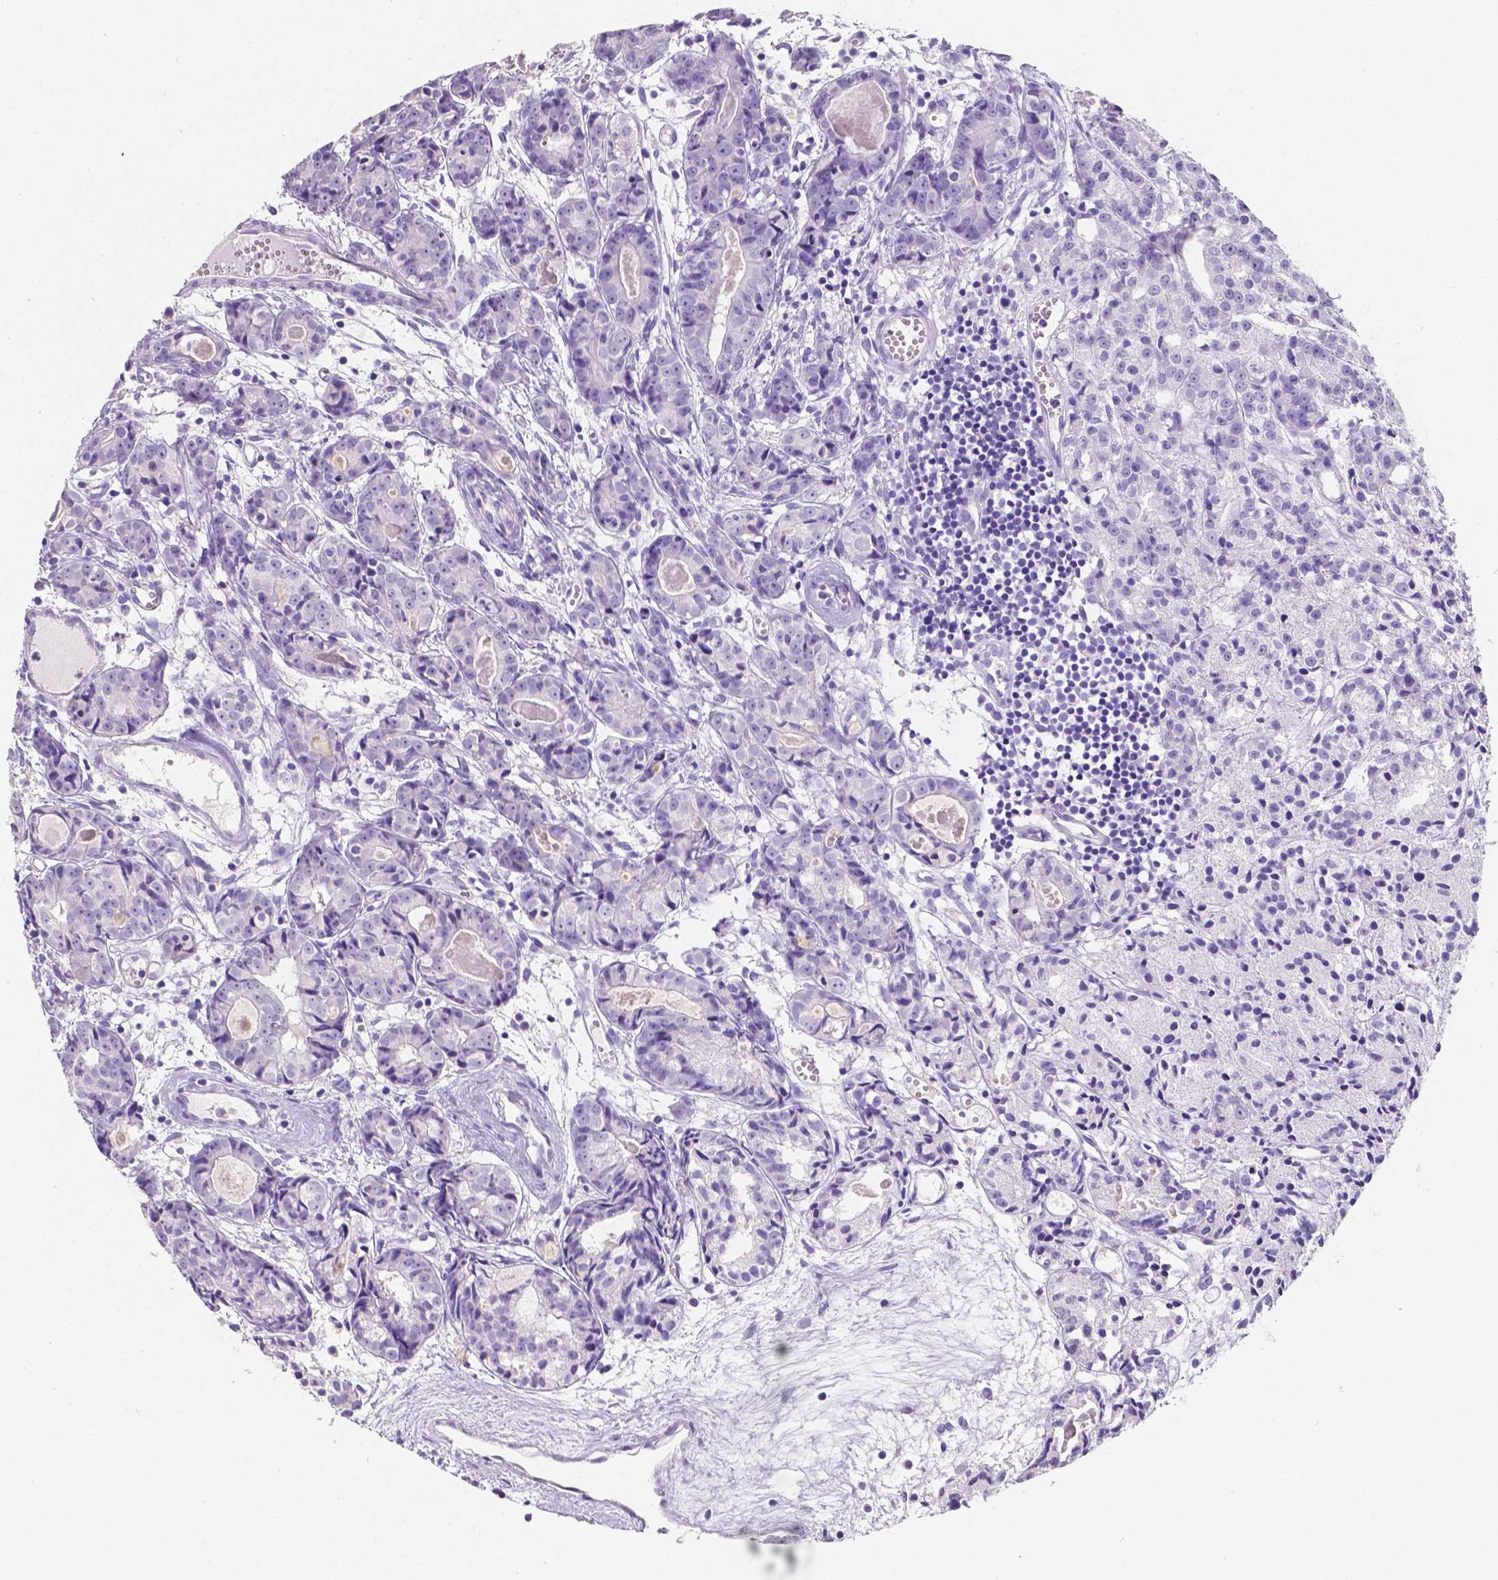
{"staining": {"intensity": "negative", "quantity": "none", "location": "none"}, "tissue": "prostate cancer", "cell_type": "Tumor cells", "image_type": "cancer", "snomed": [{"axis": "morphology", "description": "Adenocarcinoma, Medium grade"}, {"axis": "topography", "description": "Prostate"}], "caption": "Immunohistochemical staining of adenocarcinoma (medium-grade) (prostate) displays no significant staining in tumor cells.", "gene": "SATB2", "patient": {"sex": "male", "age": 74}}